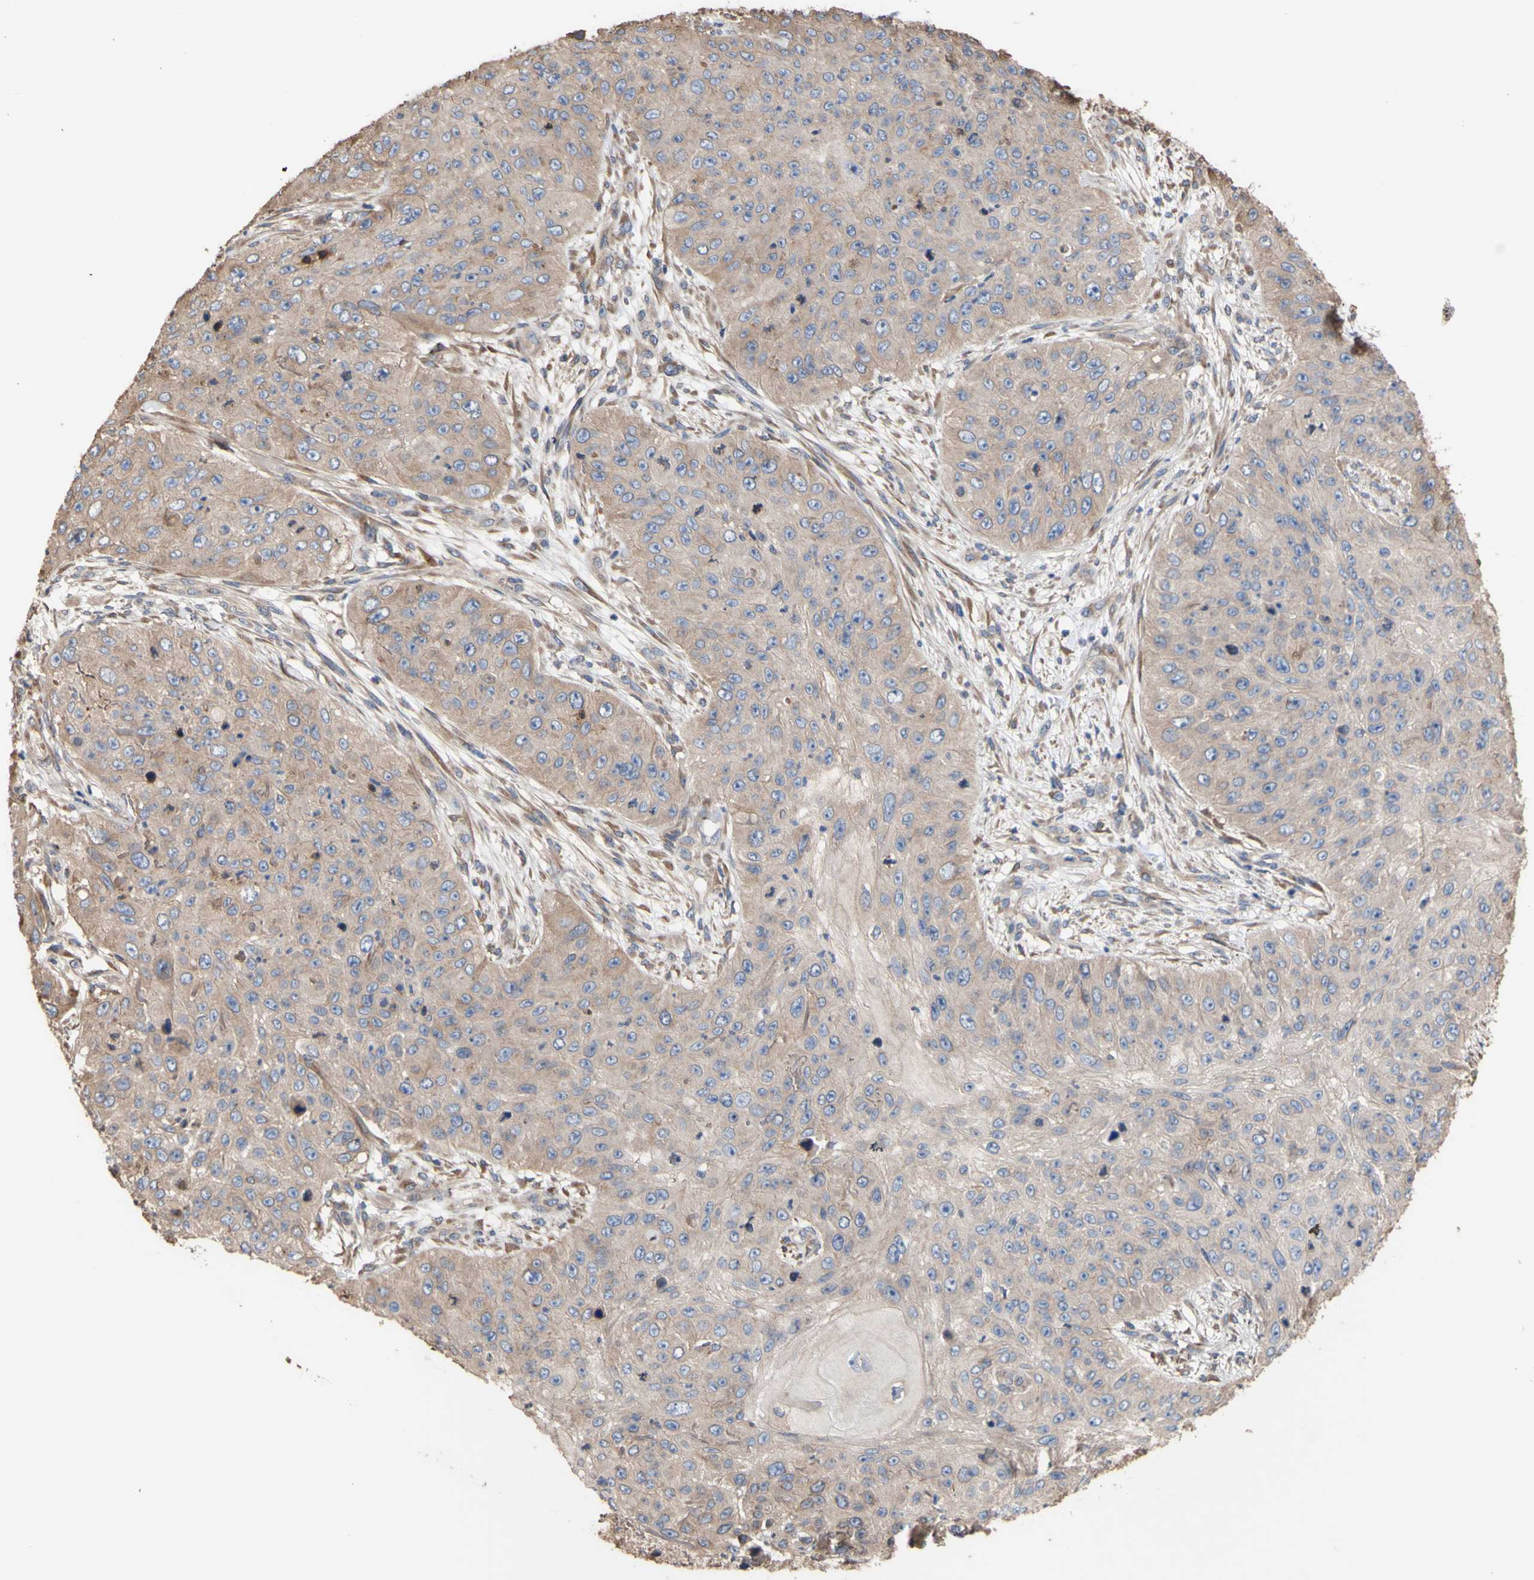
{"staining": {"intensity": "moderate", "quantity": ">75%", "location": "cytoplasmic/membranous"}, "tissue": "skin cancer", "cell_type": "Tumor cells", "image_type": "cancer", "snomed": [{"axis": "morphology", "description": "Squamous cell carcinoma, NOS"}, {"axis": "topography", "description": "Skin"}], "caption": "Protein staining shows moderate cytoplasmic/membranous positivity in approximately >75% of tumor cells in skin squamous cell carcinoma.", "gene": "NECTIN3", "patient": {"sex": "female", "age": 80}}